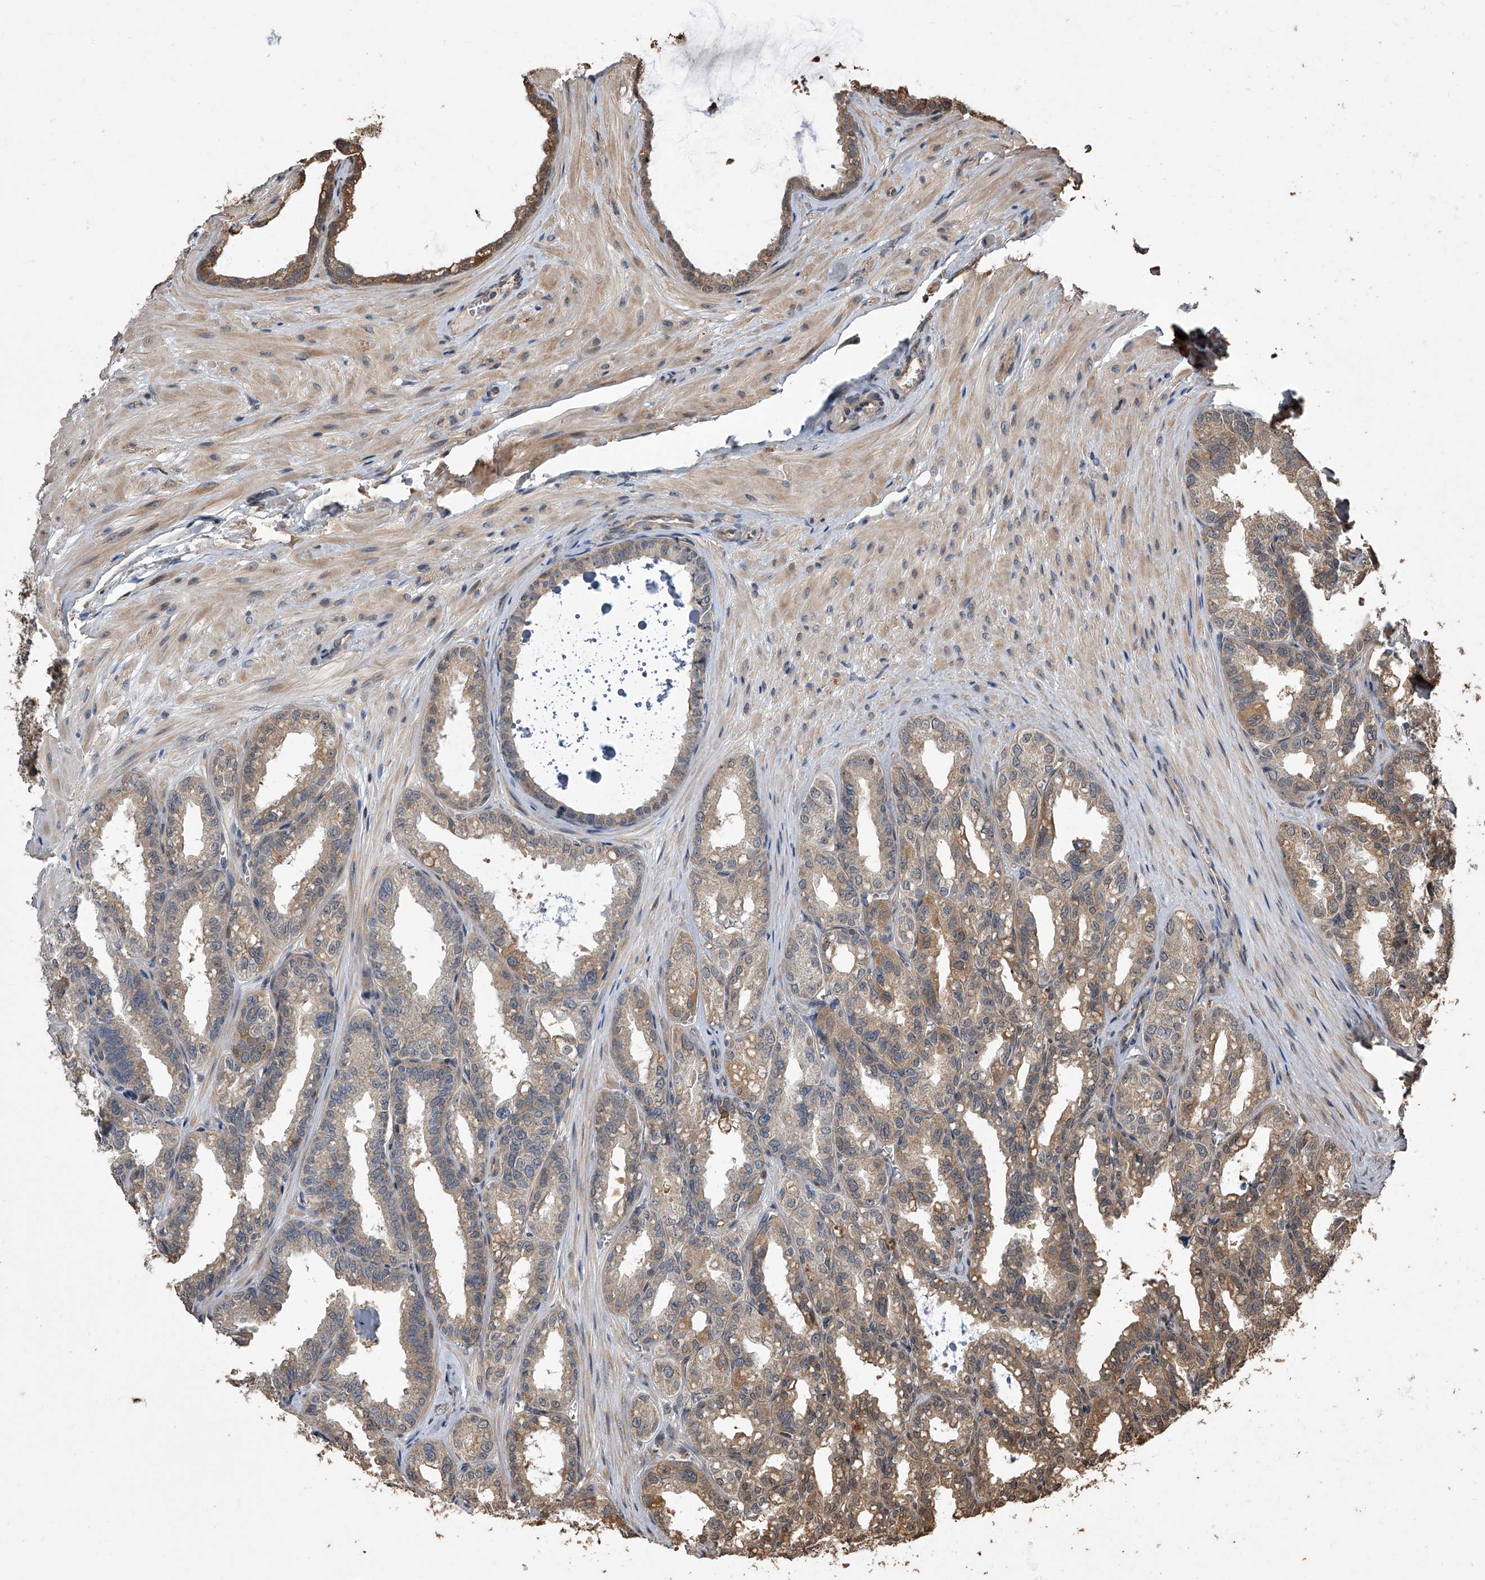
{"staining": {"intensity": "moderate", "quantity": ">75%", "location": "cytoplasmic/membranous"}, "tissue": "seminal vesicle", "cell_type": "Glandular cells", "image_type": "normal", "snomed": [{"axis": "morphology", "description": "Normal tissue, NOS"}, {"axis": "topography", "description": "Prostate"}, {"axis": "topography", "description": "Seminal veicle"}], "caption": "IHC image of normal seminal vesicle: seminal vesicle stained using IHC displays medium levels of moderate protein expression localized specifically in the cytoplasmic/membranous of glandular cells, appearing as a cytoplasmic/membranous brown color.", "gene": "LTV1", "patient": {"sex": "male", "age": 51}}